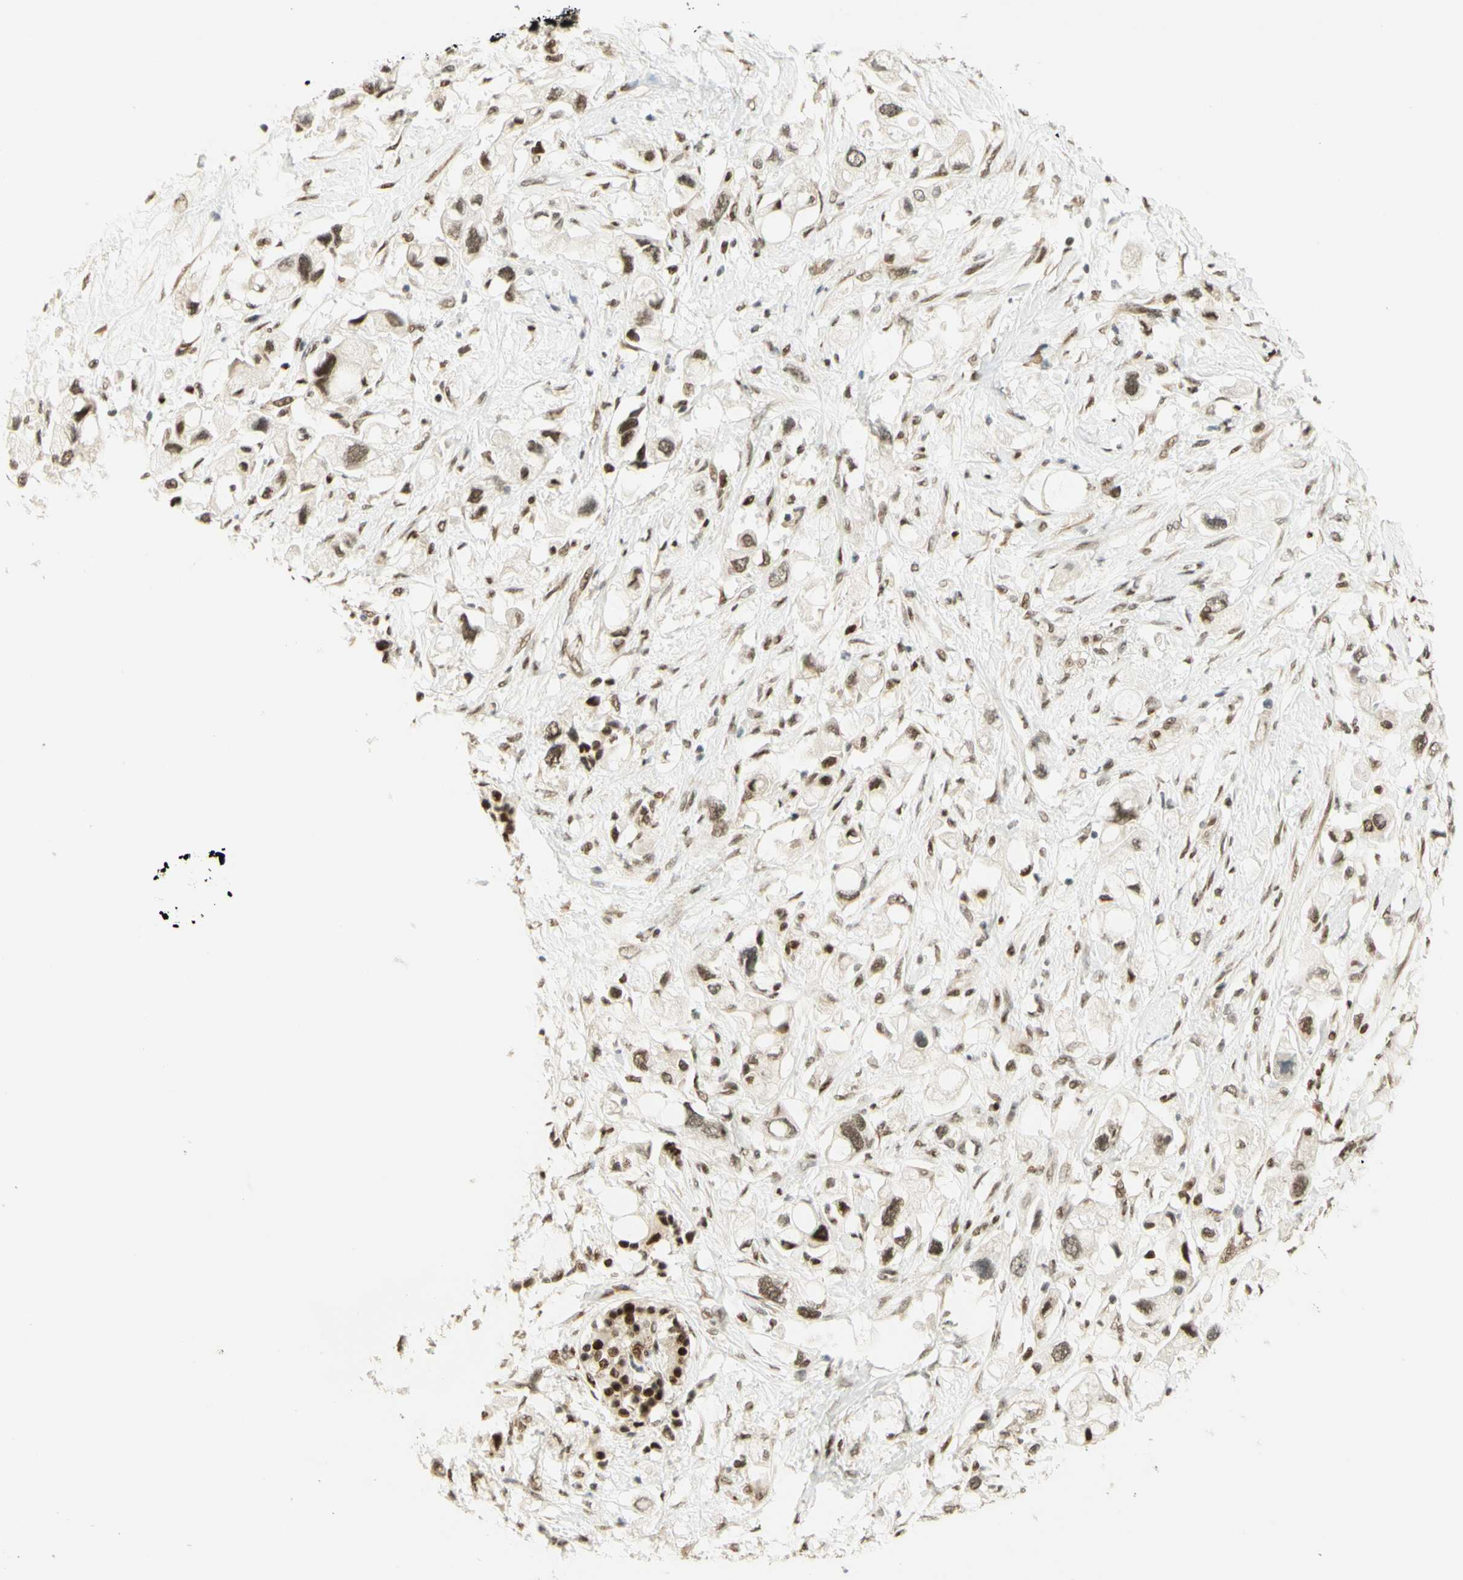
{"staining": {"intensity": "strong", "quantity": ">75%", "location": "nuclear"}, "tissue": "pancreatic cancer", "cell_type": "Tumor cells", "image_type": "cancer", "snomed": [{"axis": "morphology", "description": "Adenocarcinoma, NOS"}, {"axis": "topography", "description": "Pancreas"}], "caption": "The histopathology image shows immunohistochemical staining of pancreatic cancer (adenocarcinoma). There is strong nuclear expression is appreciated in about >75% of tumor cells.", "gene": "DDX1", "patient": {"sex": "female", "age": 56}}